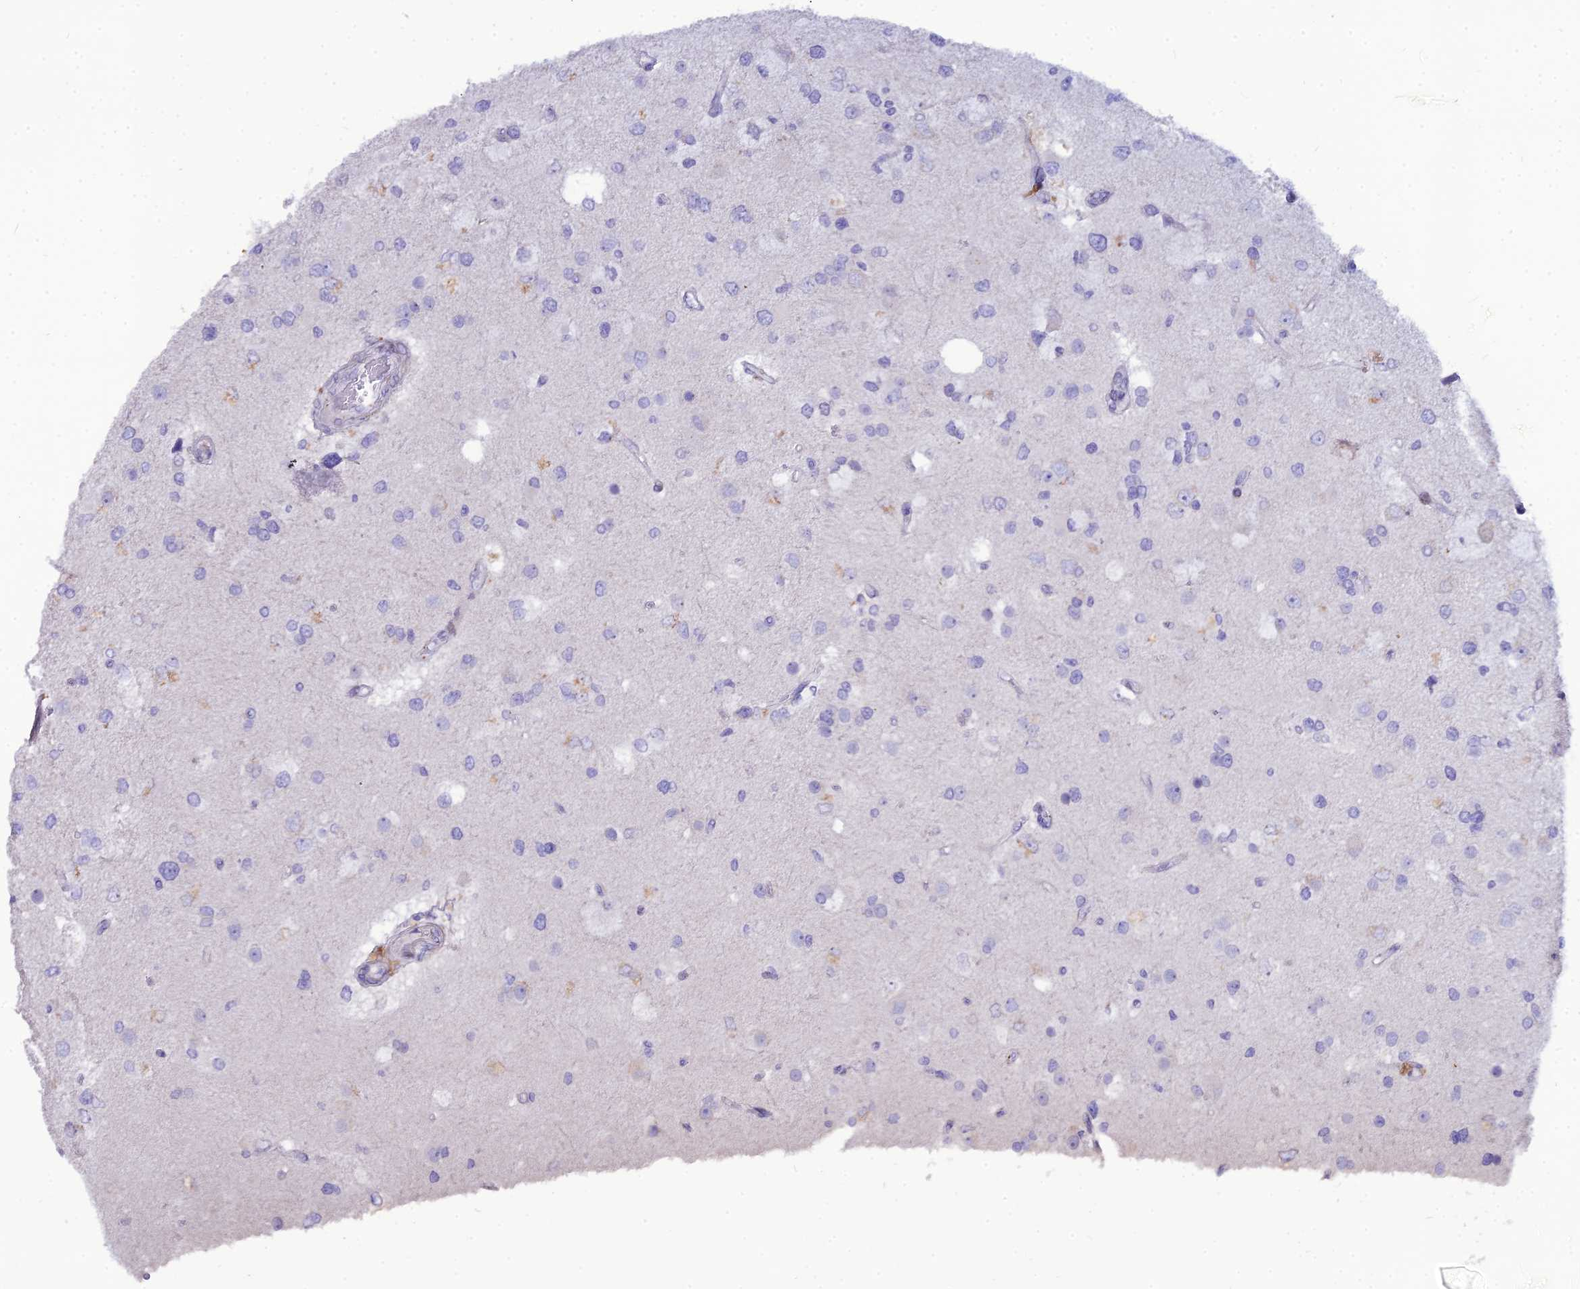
{"staining": {"intensity": "negative", "quantity": "none", "location": "none"}, "tissue": "glioma", "cell_type": "Tumor cells", "image_type": "cancer", "snomed": [{"axis": "morphology", "description": "Glioma, malignant, High grade"}, {"axis": "topography", "description": "Brain"}], "caption": "A photomicrograph of human glioma is negative for staining in tumor cells.", "gene": "NUSAP1", "patient": {"sex": "male", "age": 53}}